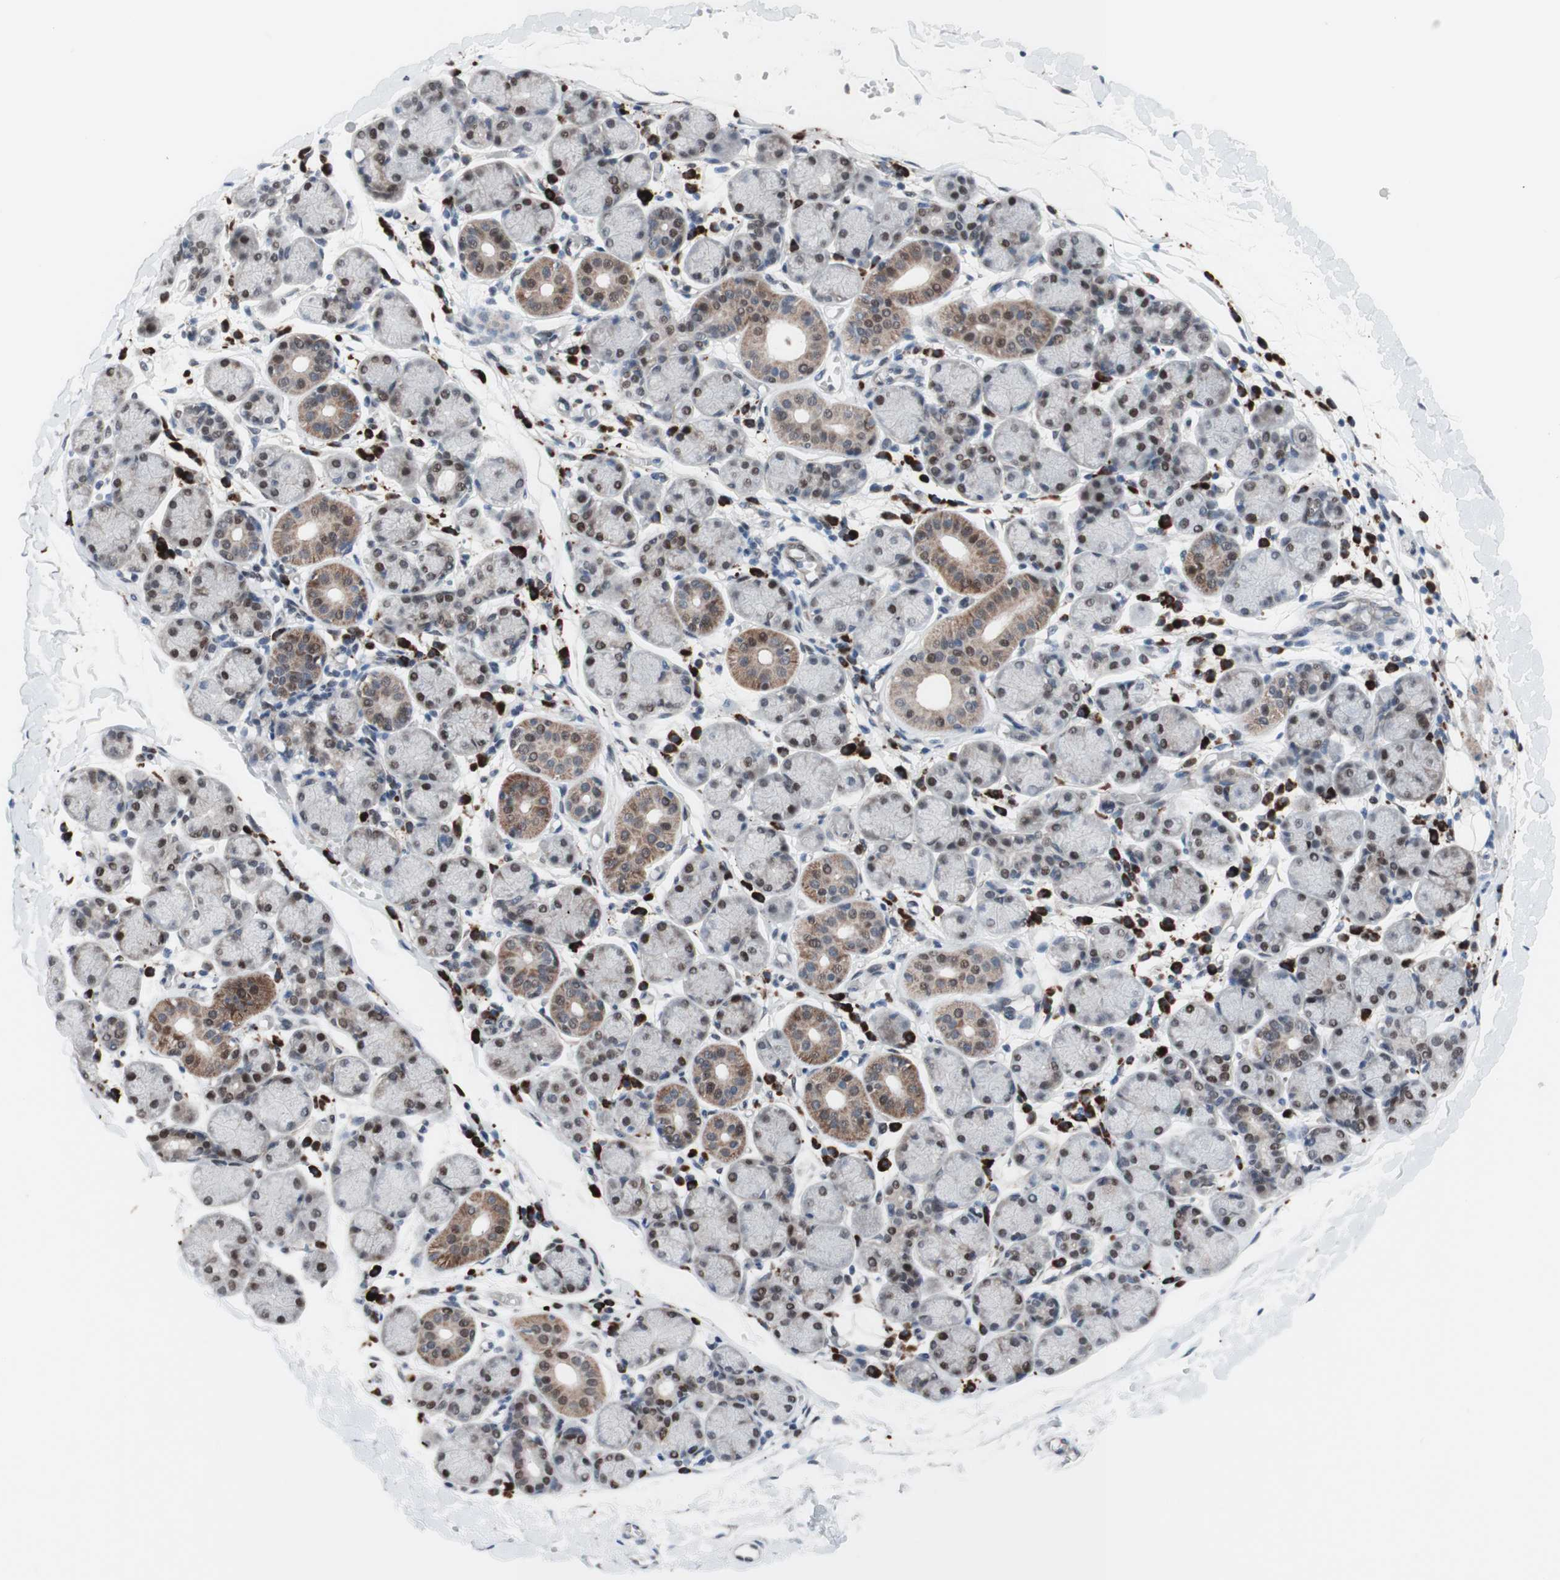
{"staining": {"intensity": "moderate", "quantity": "25%-75%", "location": "cytoplasmic/membranous,nuclear"}, "tissue": "salivary gland", "cell_type": "Glandular cells", "image_type": "normal", "snomed": [{"axis": "morphology", "description": "Normal tissue, NOS"}, {"axis": "topography", "description": "Salivary gland"}], "caption": "A histopathology image of salivary gland stained for a protein exhibits moderate cytoplasmic/membranous,nuclear brown staining in glandular cells.", "gene": "PHTF2", "patient": {"sex": "female", "age": 24}}